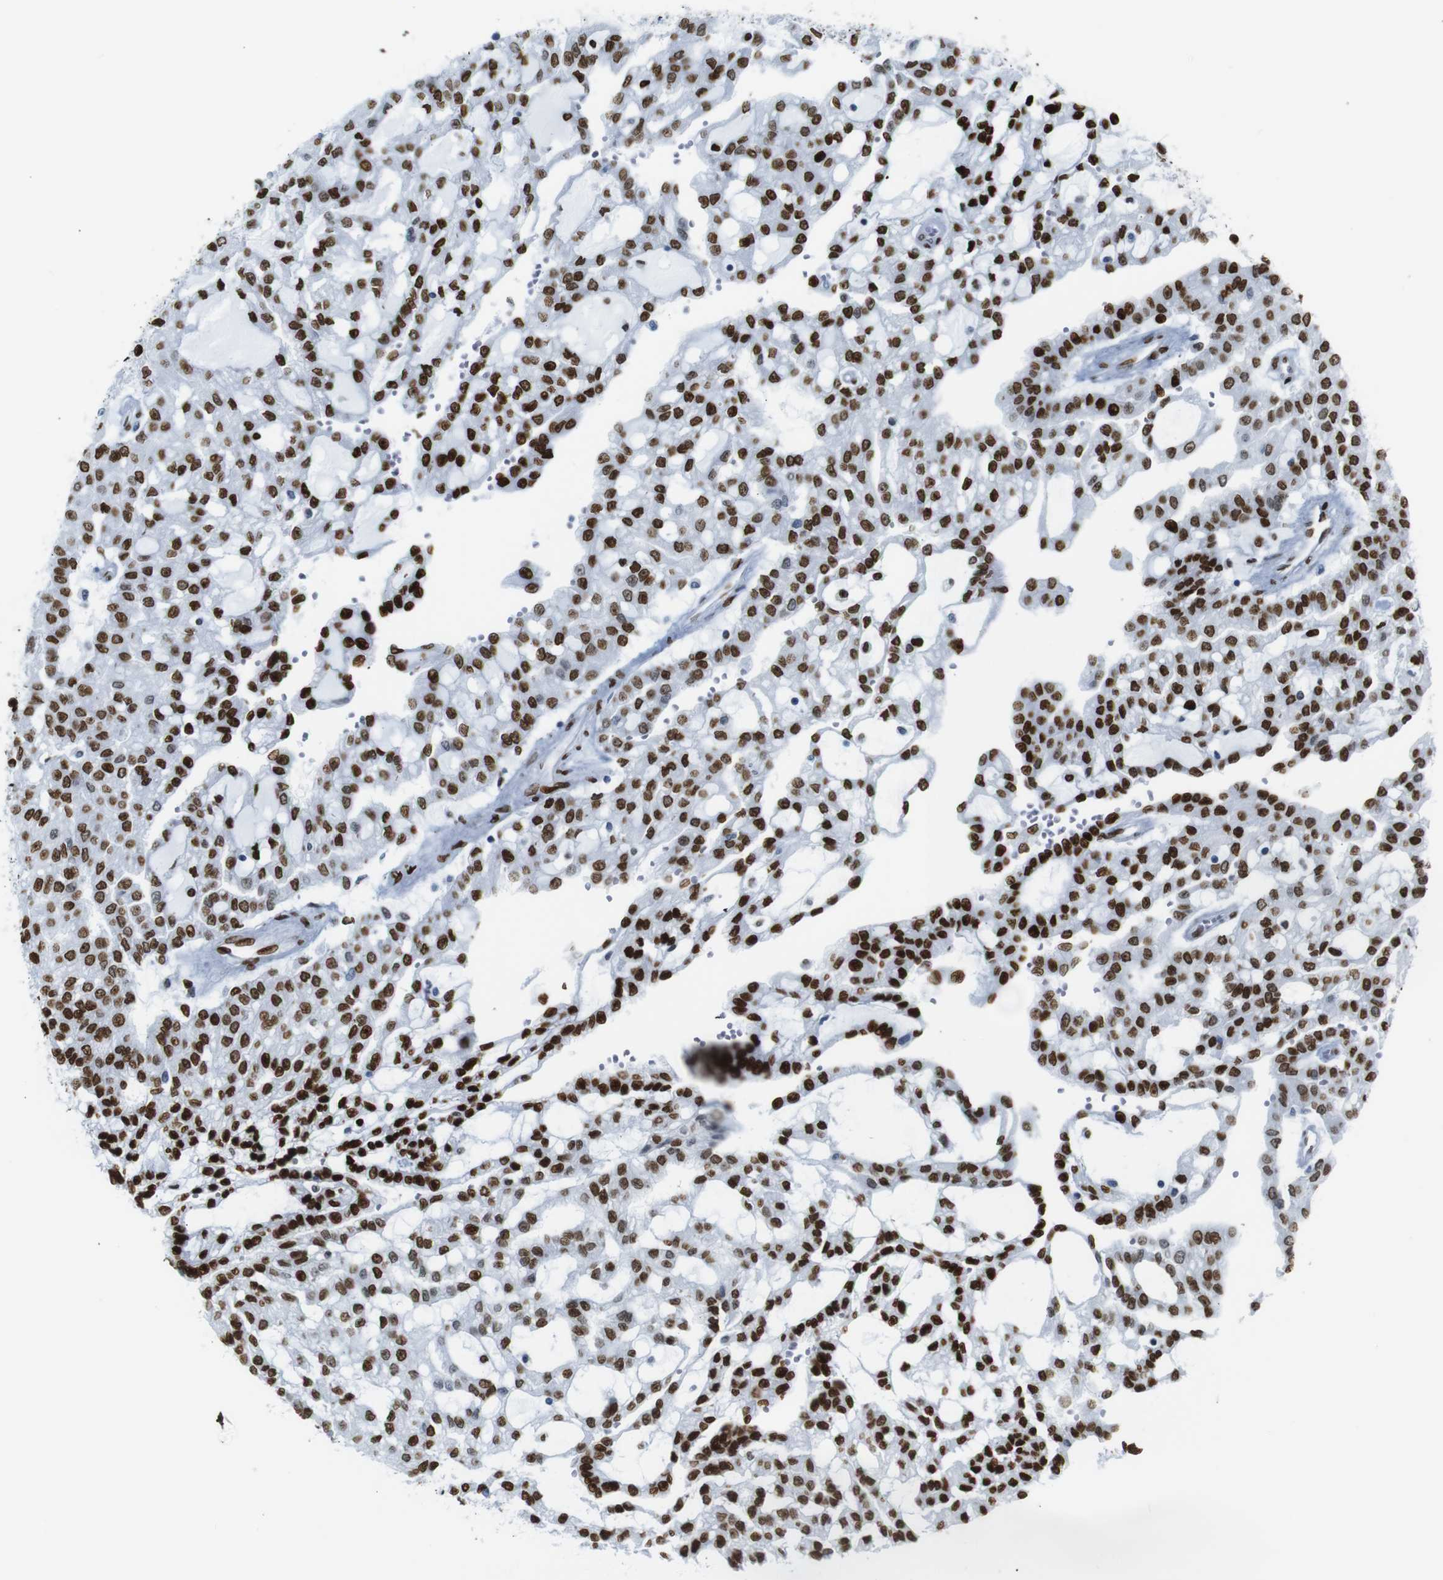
{"staining": {"intensity": "strong", "quantity": ">75%", "location": "nuclear"}, "tissue": "renal cancer", "cell_type": "Tumor cells", "image_type": "cancer", "snomed": [{"axis": "morphology", "description": "Adenocarcinoma, NOS"}, {"axis": "topography", "description": "Kidney"}], "caption": "The image reveals immunohistochemical staining of renal cancer (adenocarcinoma). There is strong nuclear positivity is identified in approximately >75% of tumor cells. (DAB (3,3'-diaminobenzidine) = brown stain, brightfield microscopy at high magnification).", "gene": "NPIPB15", "patient": {"sex": "male", "age": 63}}